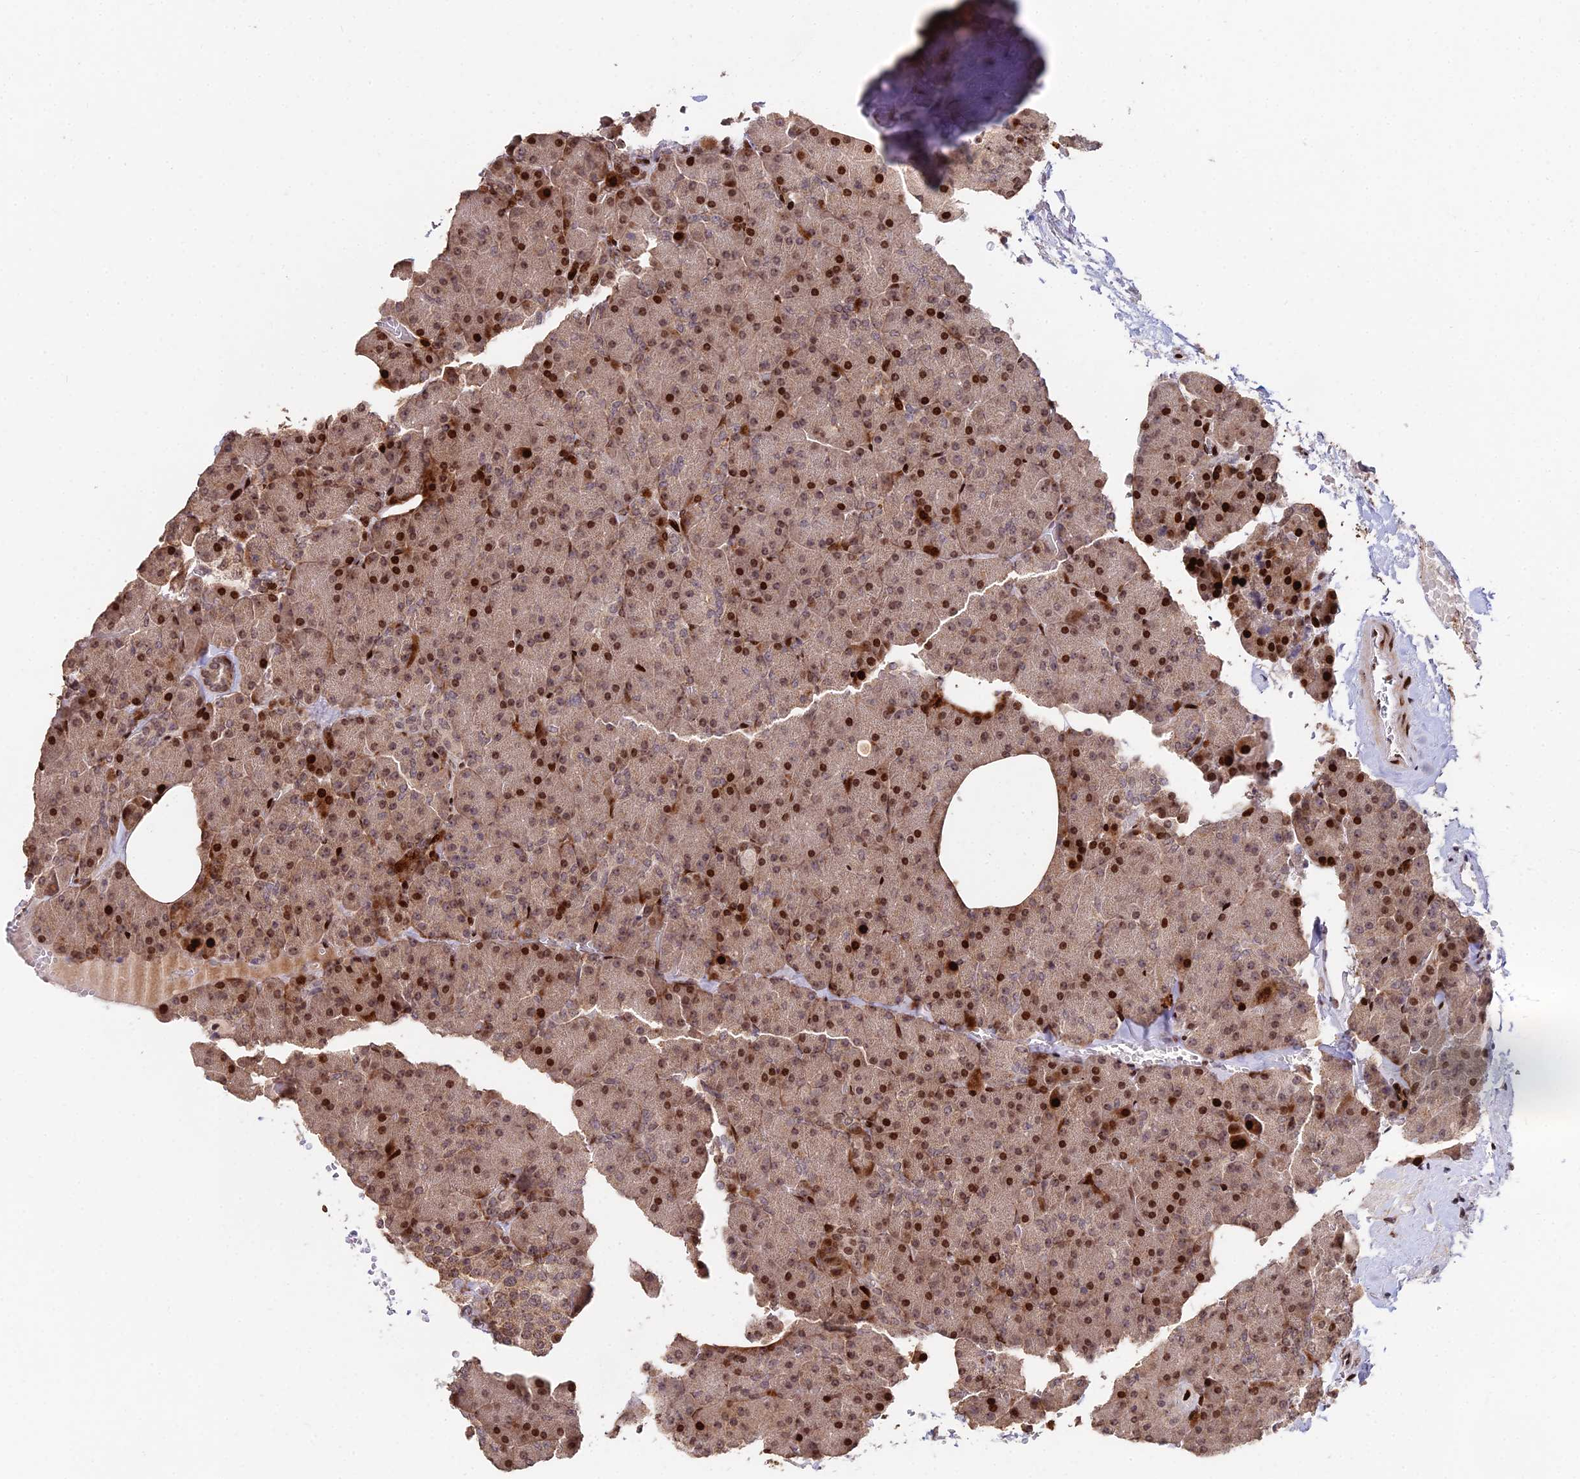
{"staining": {"intensity": "strong", "quantity": "25%-75%", "location": "nuclear"}, "tissue": "pancreas", "cell_type": "Exocrine glandular cells", "image_type": "normal", "snomed": [{"axis": "morphology", "description": "Normal tissue, NOS"}, {"axis": "morphology", "description": "Carcinoid, malignant, NOS"}, {"axis": "topography", "description": "Pancreas"}], "caption": "Pancreas stained for a protein (brown) exhibits strong nuclear positive staining in about 25%-75% of exocrine glandular cells.", "gene": "RBMS2", "patient": {"sex": "female", "age": 35}}